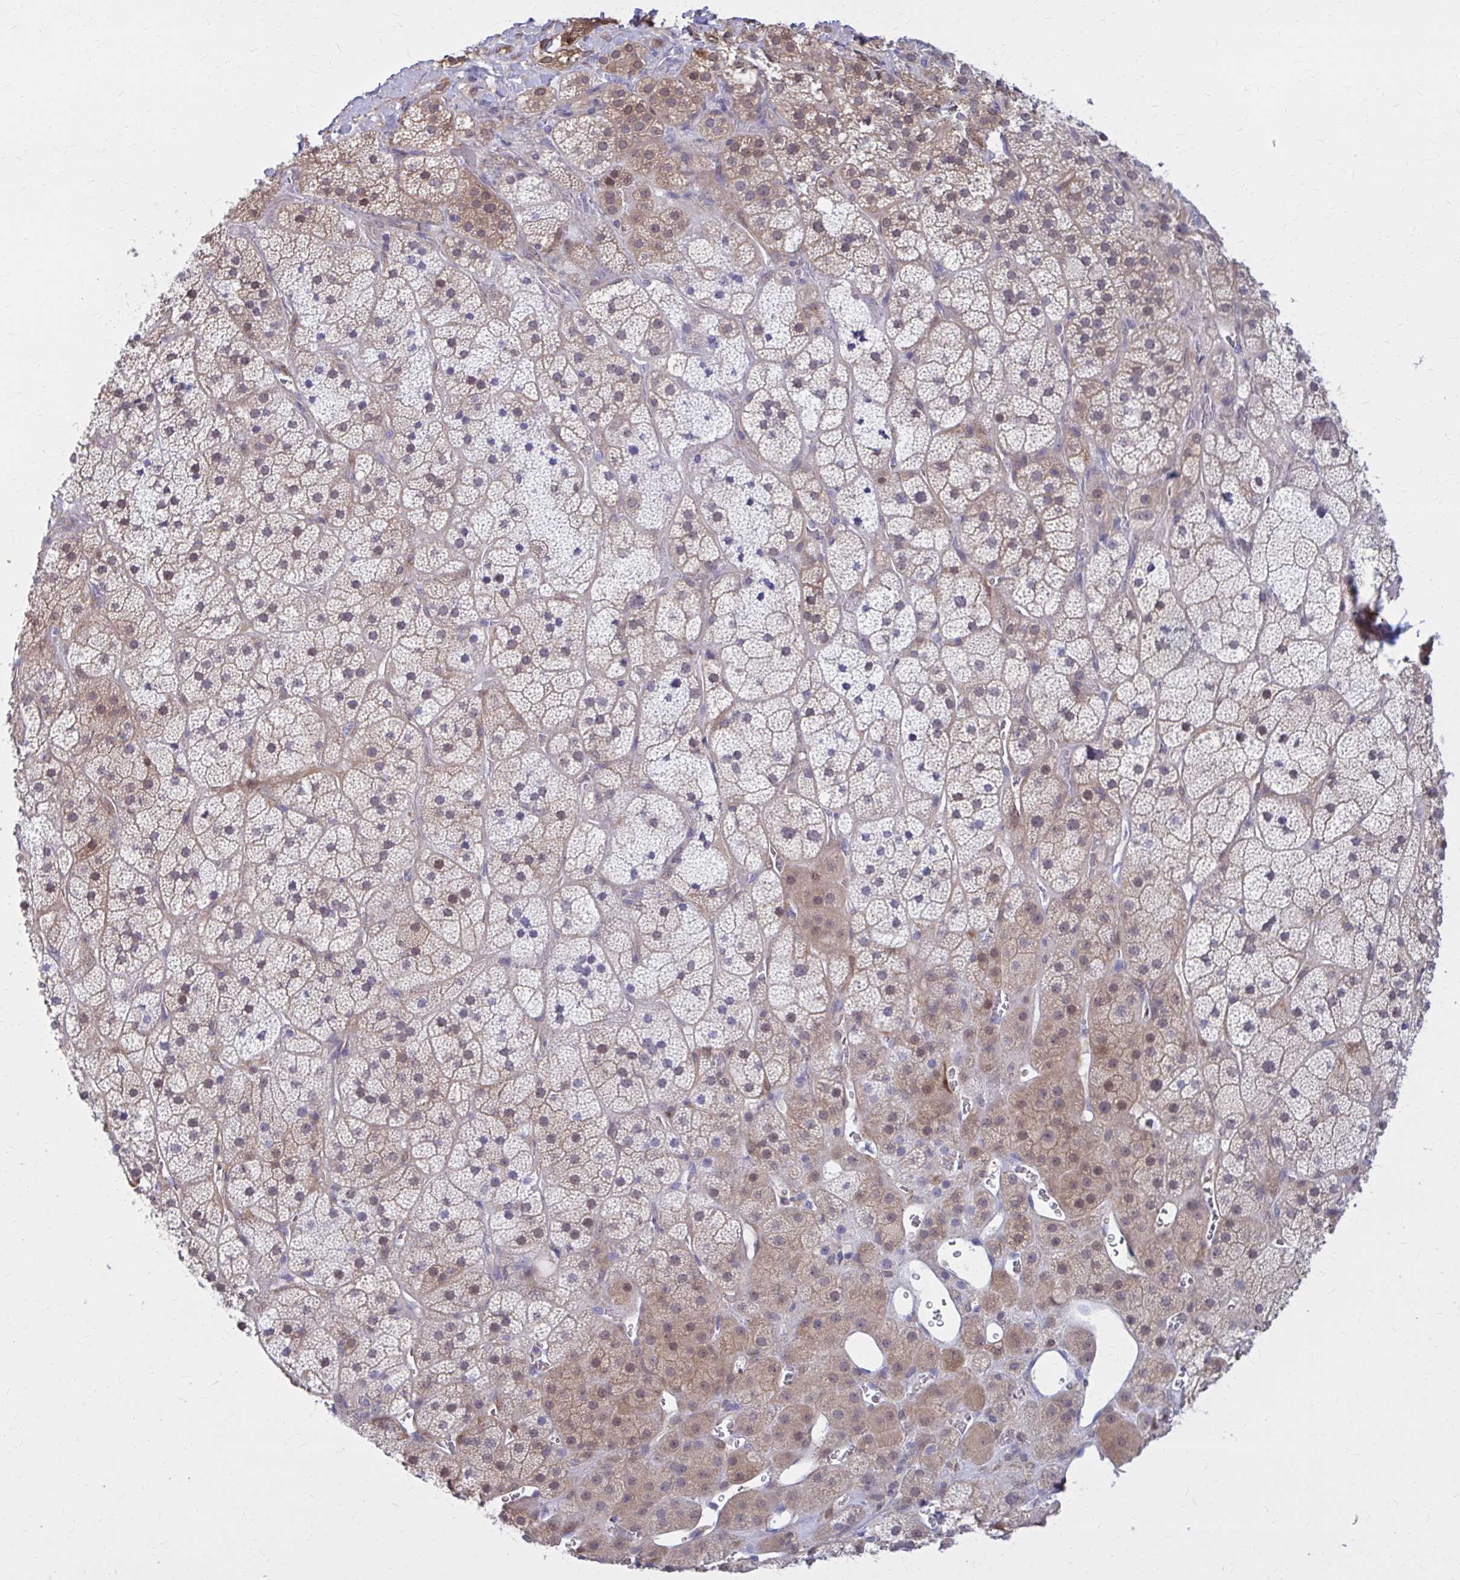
{"staining": {"intensity": "moderate", "quantity": "25%-75%", "location": "cytoplasmic/membranous"}, "tissue": "adrenal gland", "cell_type": "Glandular cells", "image_type": "normal", "snomed": [{"axis": "morphology", "description": "Normal tissue, NOS"}, {"axis": "topography", "description": "Adrenal gland"}], "caption": "A high-resolution histopathology image shows immunohistochemistry (IHC) staining of normal adrenal gland, which reveals moderate cytoplasmic/membranous positivity in approximately 25%-75% of glandular cells. (Stains: DAB (3,3'-diaminobenzidine) in brown, nuclei in blue, Microscopy: brightfield microscopy at high magnification).", "gene": "DBI", "patient": {"sex": "male", "age": 57}}